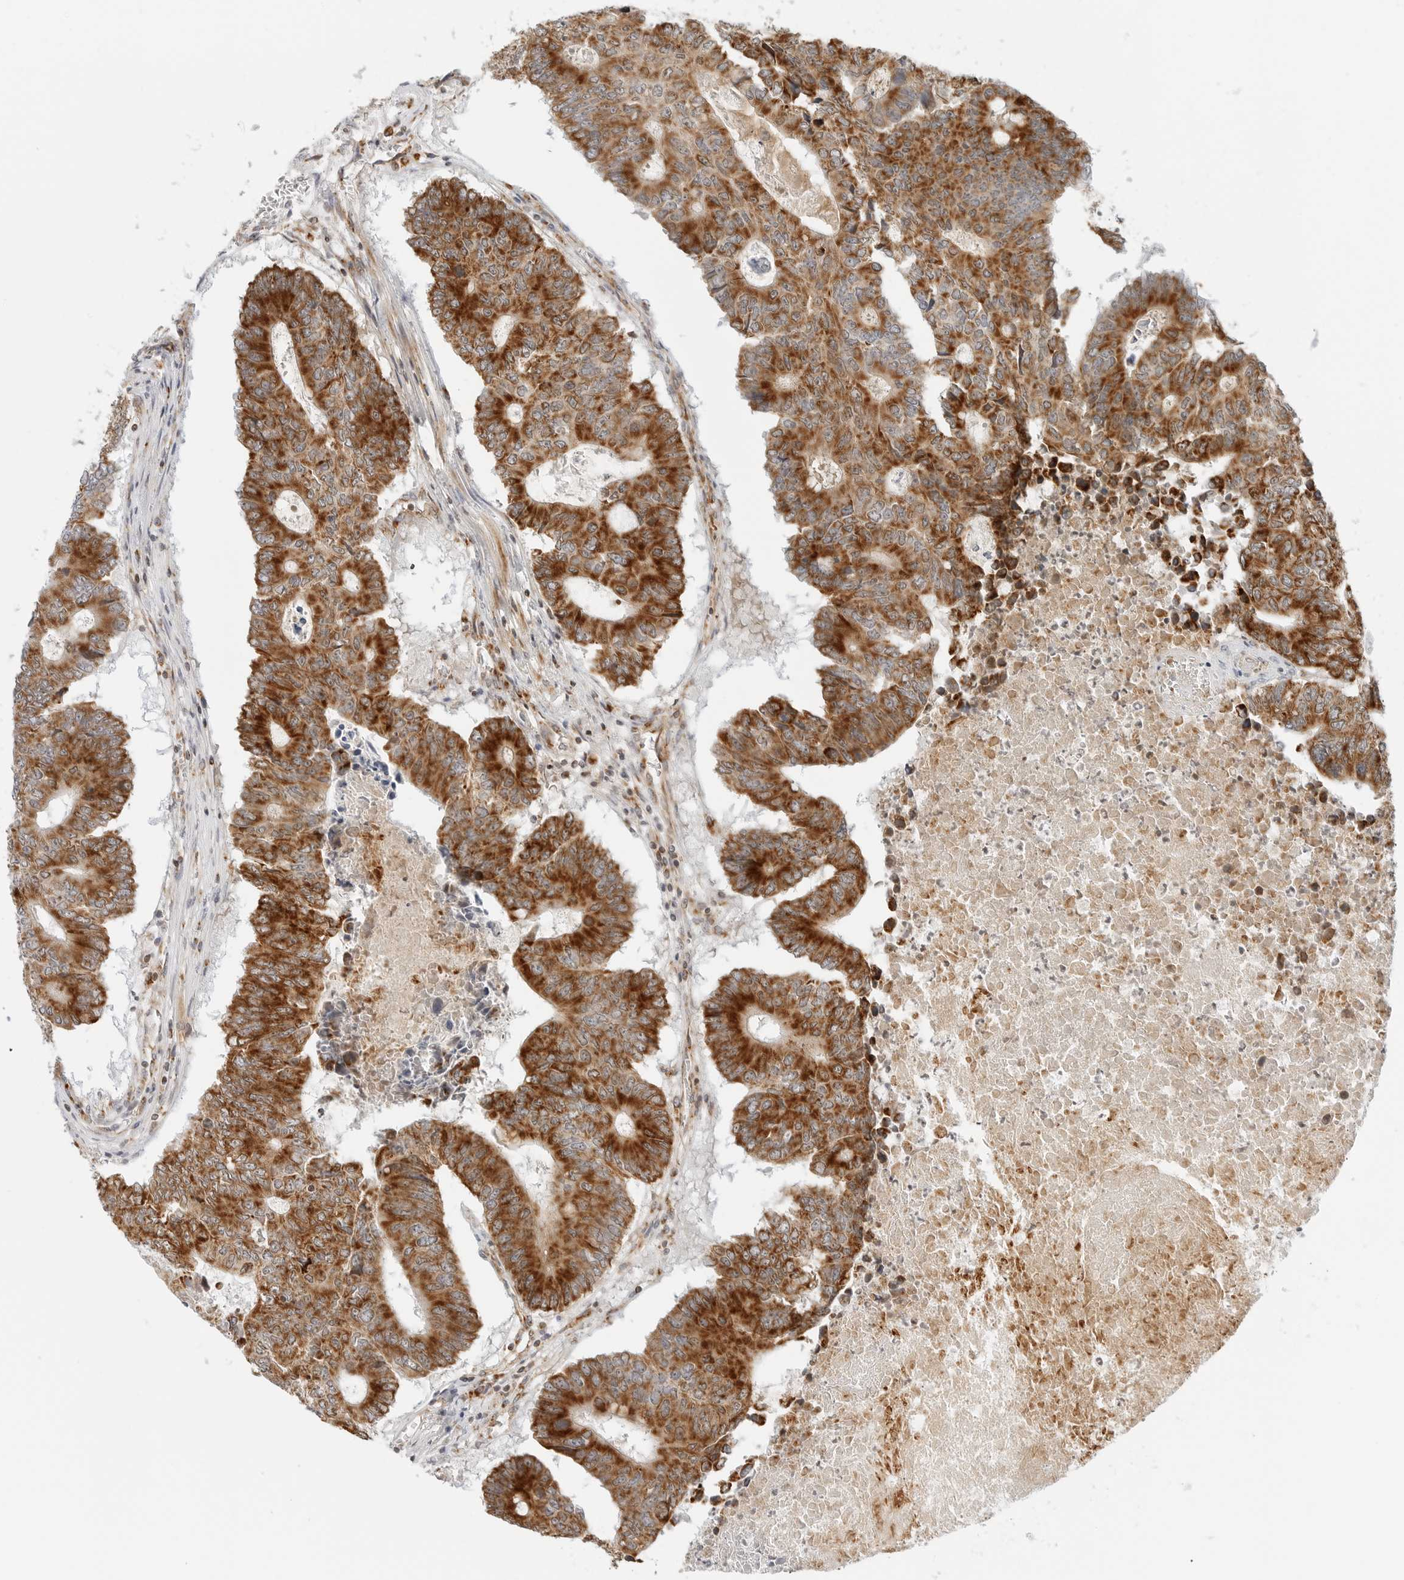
{"staining": {"intensity": "strong", "quantity": ">75%", "location": "cytoplasmic/membranous"}, "tissue": "colorectal cancer", "cell_type": "Tumor cells", "image_type": "cancer", "snomed": [{"axis": "morphology", "description": "Adenocarcinoma, NOS"}, {"axis": "topography", "description": "Colon"}], "caption": "Tumor cells show strong cytoplasmic/membranous staining in about >75% of cells in colorectal cancer.", "gene": "DYRK4", "patient": {"sex": "male", "age": 87}}